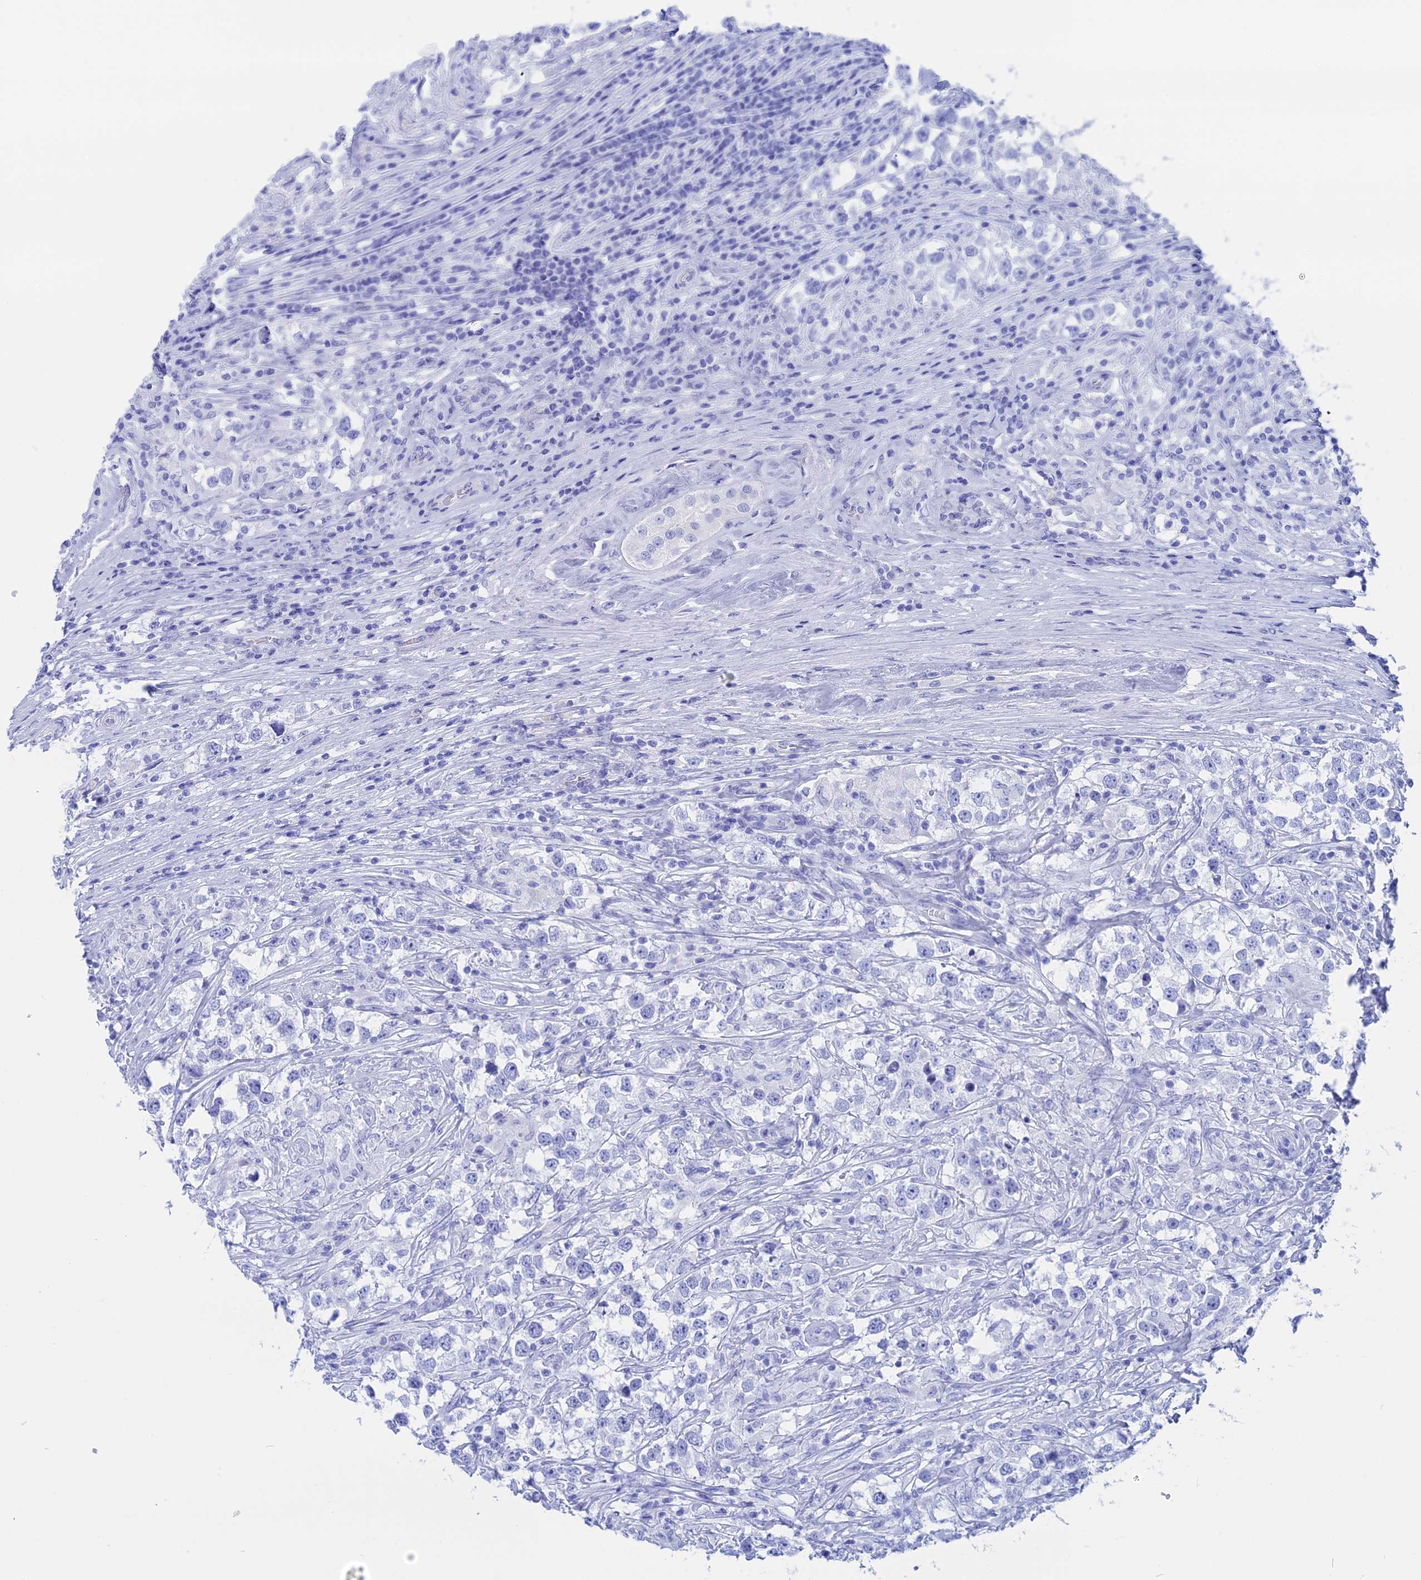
{"staining": {"intensity": "negative", "quantity": "none", "location": "none"}, "tissue": "testis cancer", "cell_type": "Tumor cells", "image_type": "cancer", "snomed": [{"axis": "morphology", "description": "Seminoma, NOS"}, {"axis": "topography", "description": "Testis"}], "caption": "Immunohistochemical staining of human seminoma (testis) shows no significant expression in tumor cells. (DAB immunohistochemistry, high magnification).", "gene": "TEX101", "patient": {"sex": "male", "age": 46}}